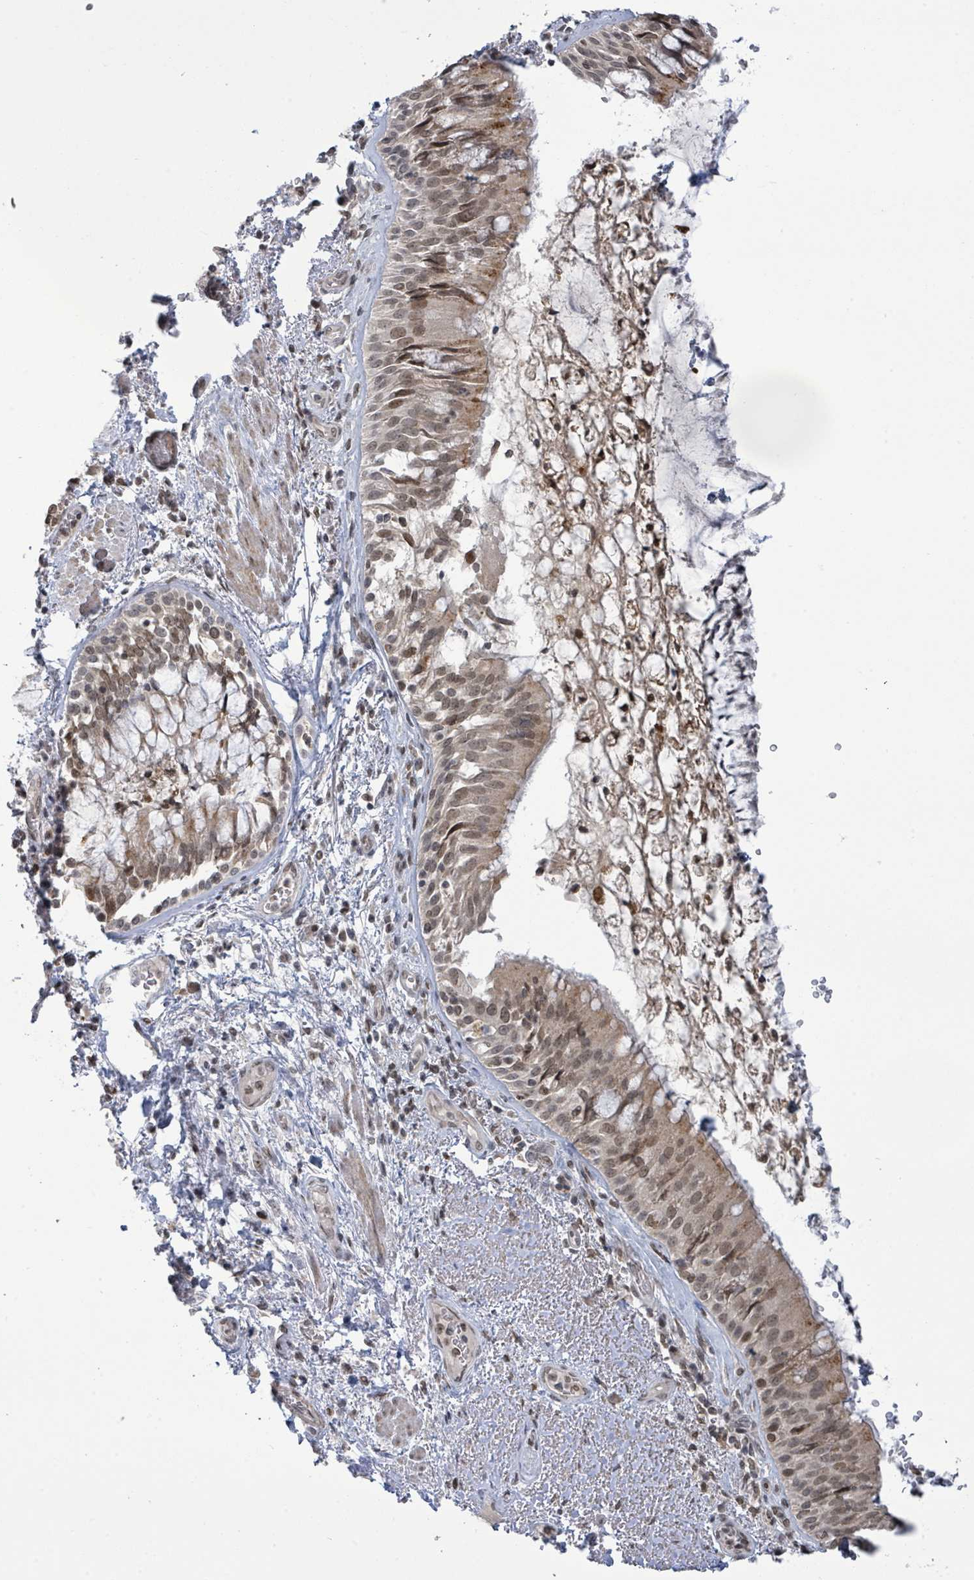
{"staining": {"intensity": "moderate", "quantity": ">75%", "location": "cytoplasmic/membranous,nuclear"}, "tissue": "bronchus", "cell_type": "Respiratory epithelial cells", "image_type": "normal", "snomed": [{"axis": "morphology", "description": "Normal tissue, NOS"}, {"axis": "topography", "description": "Cartilage tissue"}, {"axis": "topography", "description": "Bronchus"}], "caption": "Bronchus stained for a protein (brown) reveals moderate cytoplasmic/membranous,nuclear positive staining in approximately >75% of respiratory epithelial cells.", "gene": "SBF2", "patient": {"sex": "male", "age": 63}}